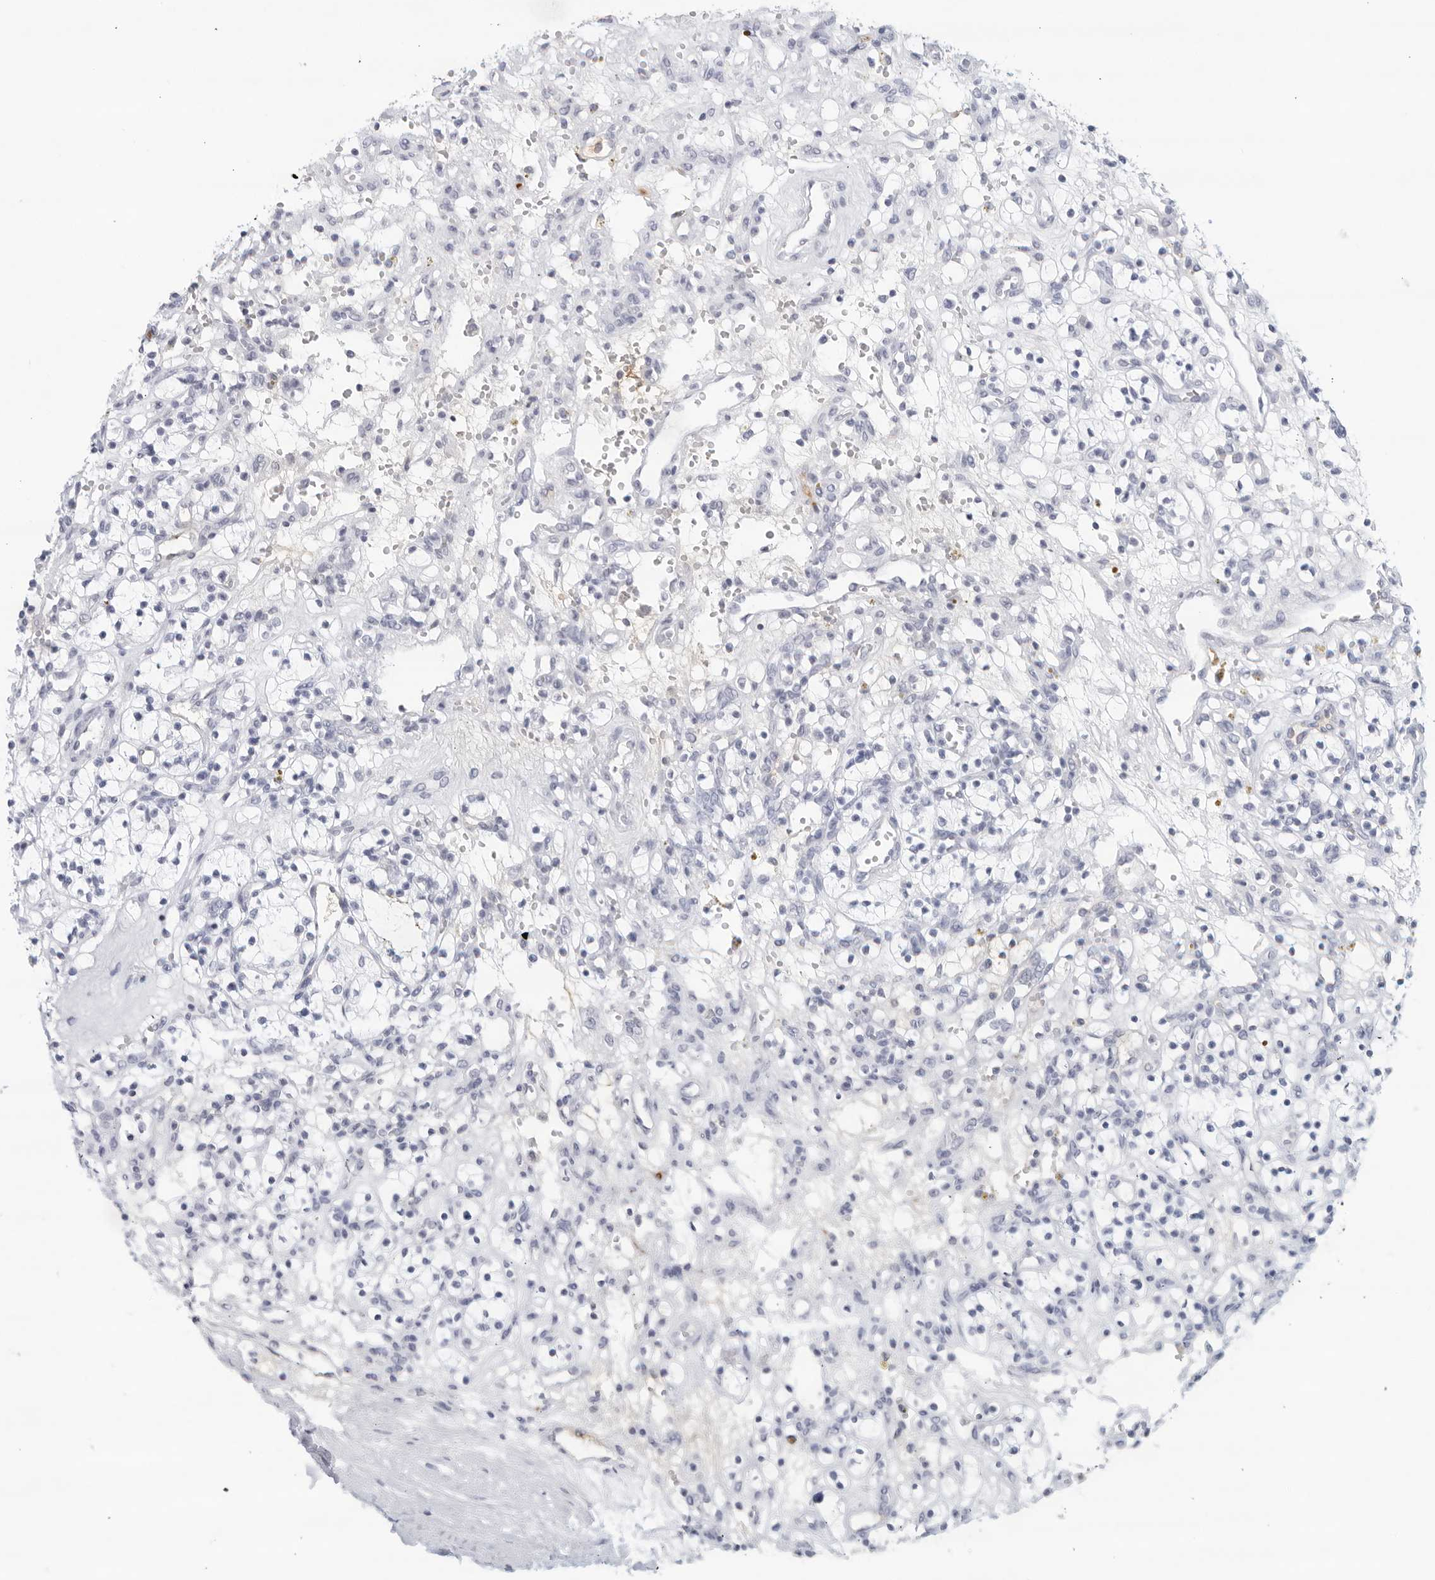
{"staining": {"intensity": "negative", "quantity": "none", "location": "none"}, "tissue": "renal cancer", "cell_type": "Tumor cells", "image_type": "cancer", "snomed": [{"axis": "morphology", "description": "Adenocarcinoma, NOS"}, {"axis": "topography", "description": "Kidney"}], "caption": "This photomicrograph is of renal cancer (adenocarcinoma) stained with IHC to label a protein in brown with the nuclei are counter-stained blue. There is no expression in tumor cells.", "gene": "FGG", "patient": {"sex": "female", "age": 57}}